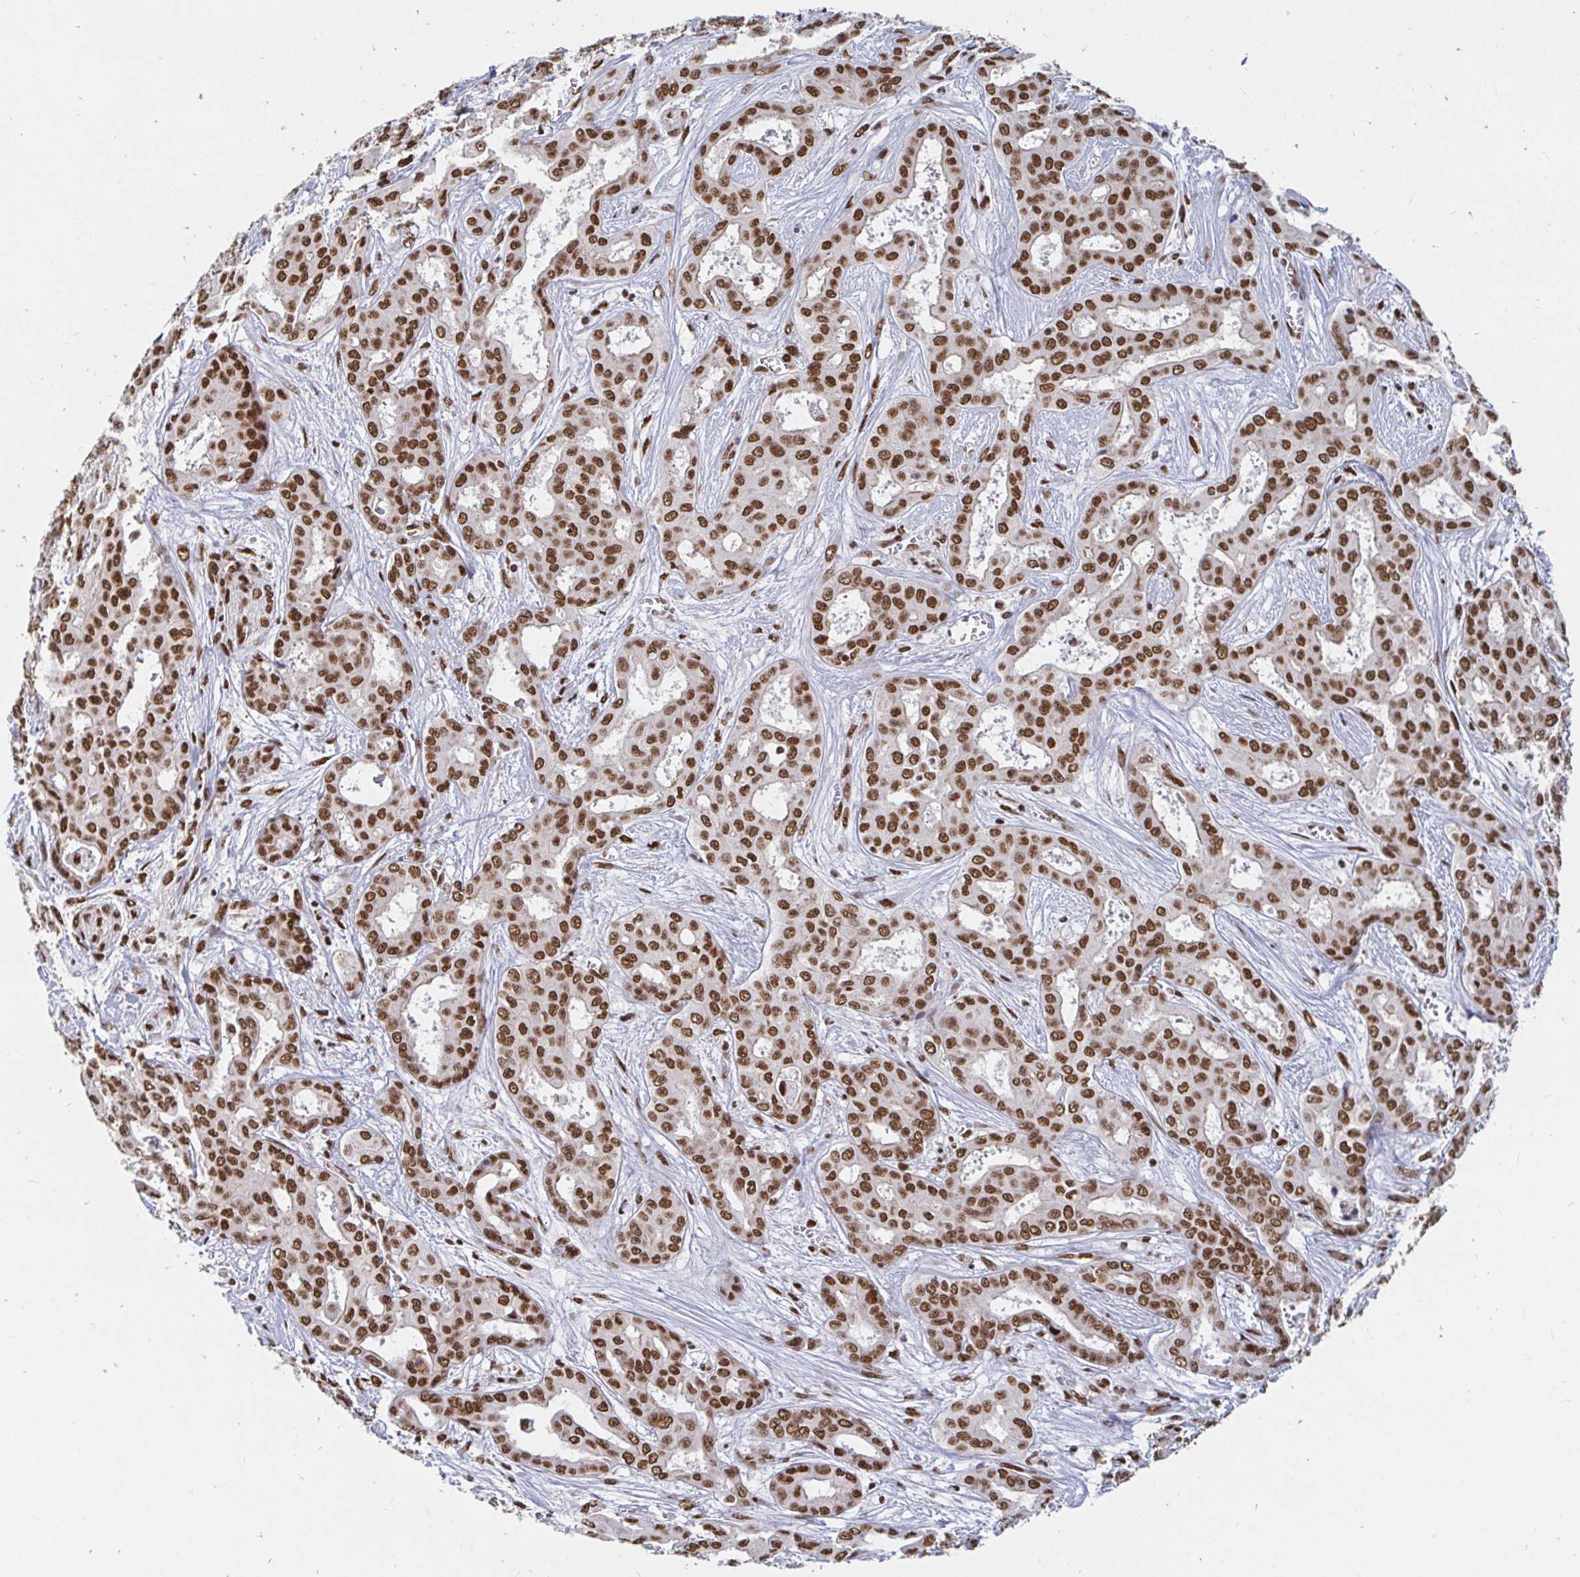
{"staining": {"intensity": "strong", "quantity": ">75%", "location": "nuclear"}, "tissue": "liver cancer", "cell_type": "Tumor cells", "image_type": "cancer", "snomed": [{"axis": "morphology", "description": "Cholangiocarcinoma"}, {"axis": "topography", "description": "Liver"}], "caption": "Strong nuclear positivity is appreciated in approximately >75% of tumor cells in liver cancer (cholangiocarcinoma). The staining was performed using DAB (3,3'-diaminobenzidine) to visualize the protein expression in brown, while the nuclei were stained in blue with hematoxylin (Magnification: 20x).", "gene": "RBMX", "patient": {"sex": "female", "age": 64}}